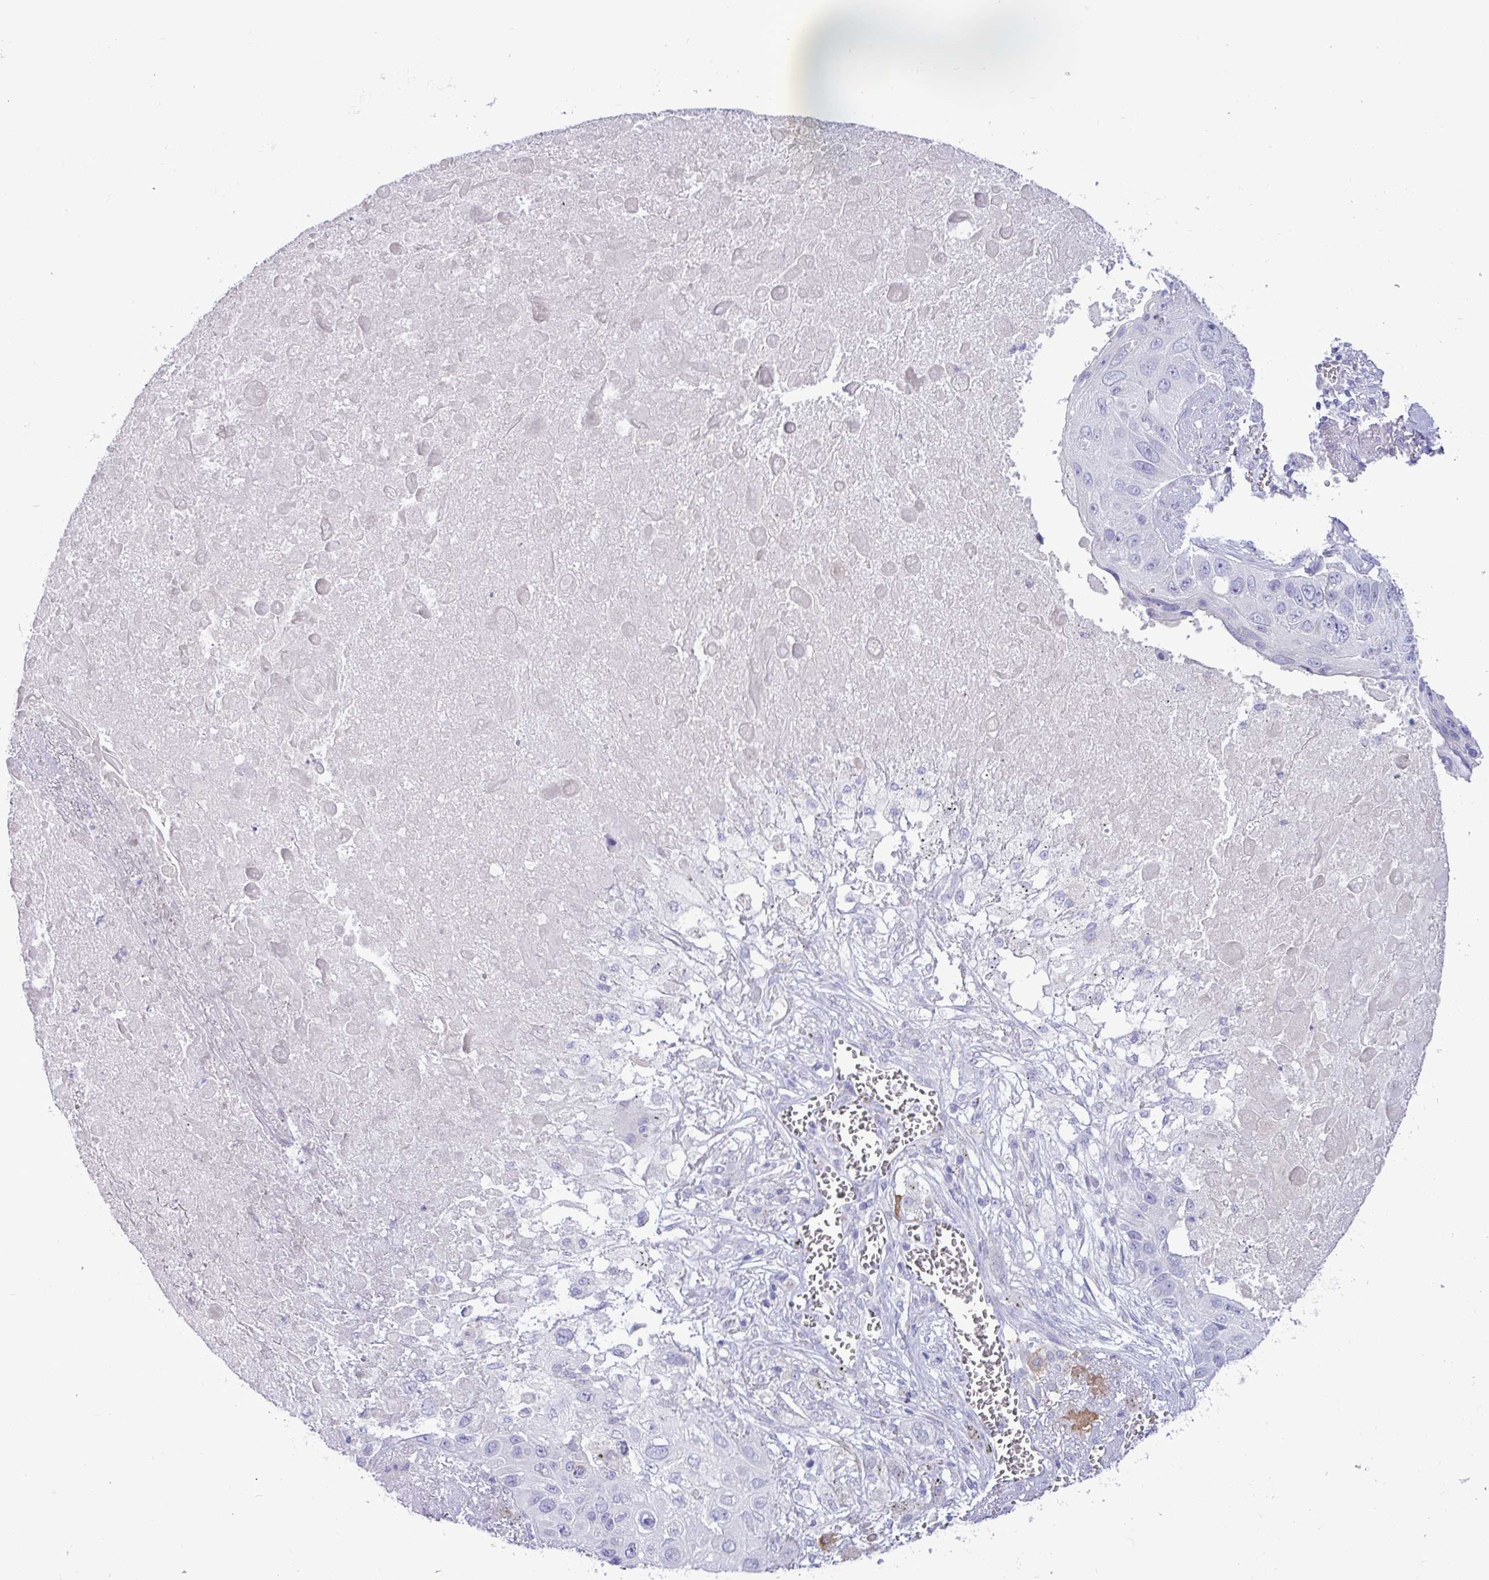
{"staining": {"intensity": "negative", "quantity": "none", "location": "none"}, "tissue": "lung cancer", "cell_type": "Tumor cells", "image_type": "cancer", "snomed": [{"axis": "morphology", "description": "Squamous cell carcinoma, NOS"}, {"axis": "topography", "description": "Lung"}], "caption": "A photomicrograph of human squamous cell carcinoma (lung) is negative for staining in tumor cells.", "gene": "STIMATE", "patient": {"sex": "male", "age": 66}}